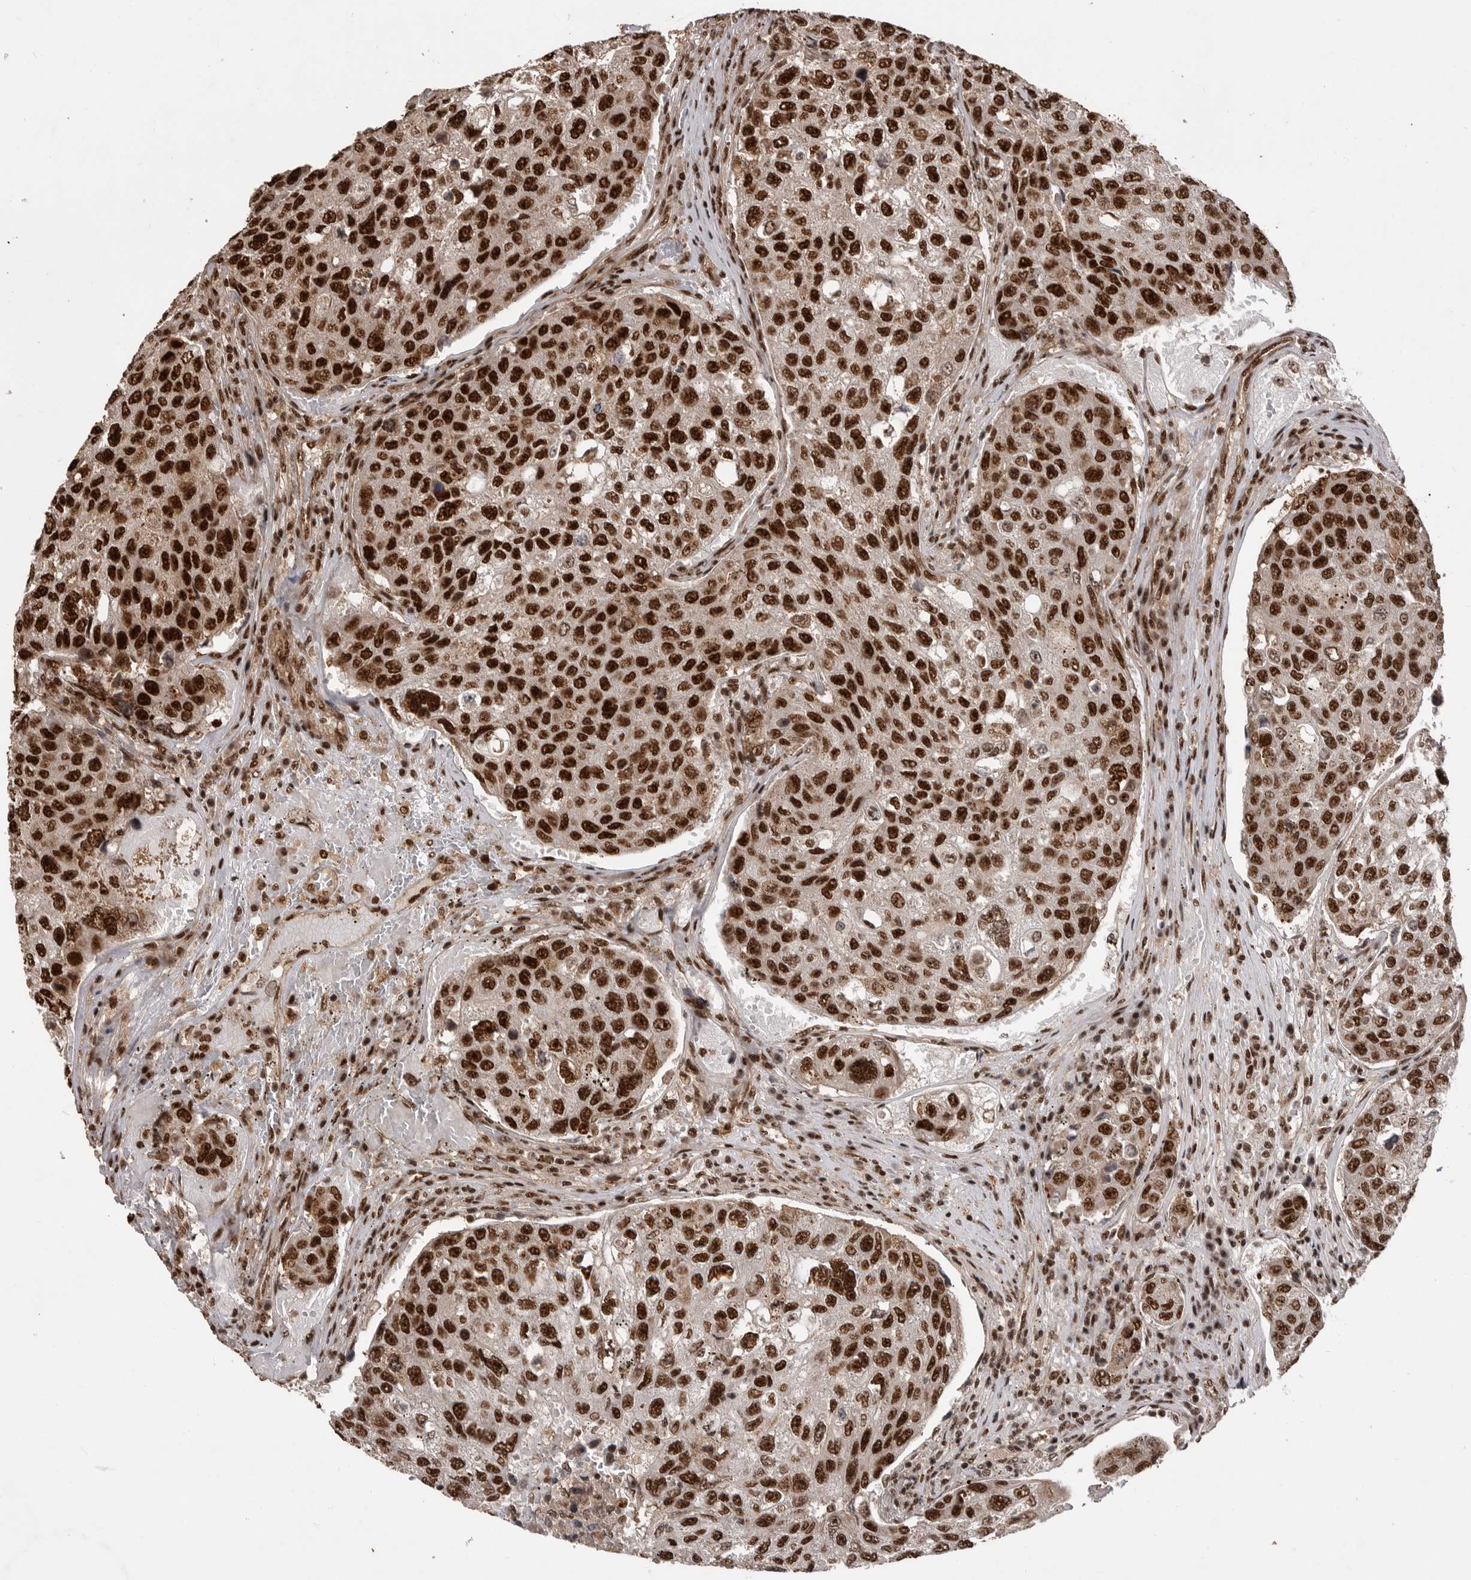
{"staining": {"intensity": "strong", "quantity": ">75%", "location": "nuclear"}, "tissue": "urothelial cancer", "cell_type": "Tumor cells", "image_type": "cancer", "snomed": [{"axis": "morphology", "description": "Urothelial carcinoma, High grade"}, {"axis": "topography", "description": "Lymph node"}, {"axis": "topography", "description": "Urinary bladder"}], "caption": "DAB immunohistochemical staining of human urothelial cancer displays strong nuclear protein expression in about >75% of tumor cells.", "gene": "PPP1R8", "patient": {"sex": "male", "age": 51}}